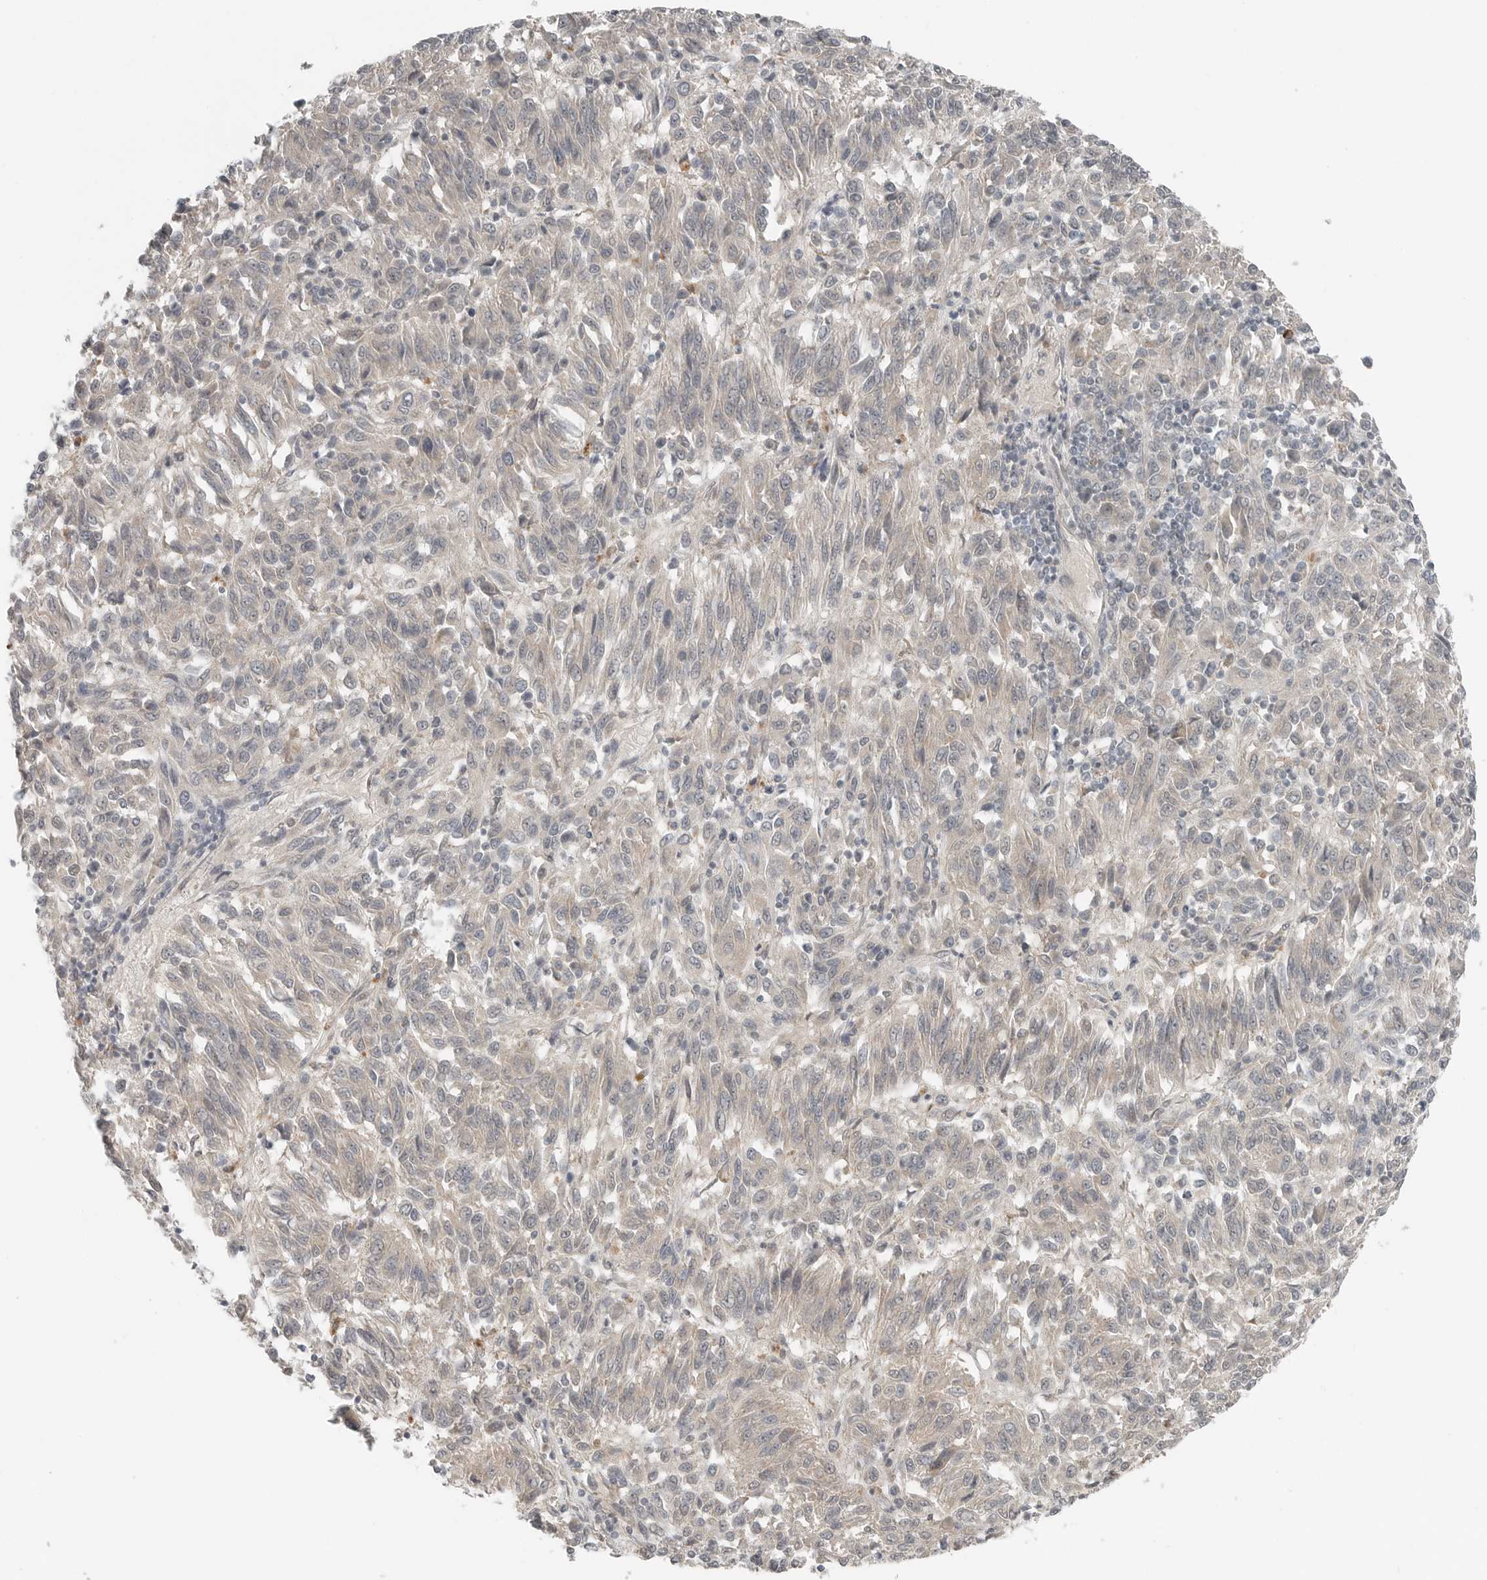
{"staining": {"intensity": "negative", "quantity": "none", "location": "none"}, "tissue": "melanoma", "cell_type": "Tumor cells", "image_type": "cancer", "snomed": [{"axis": "morphology", "description": "Malignant melanoma, Metastatic site"}, {"axis": "topography", "description": "Lung"}], "caption": "A high-resolution image shows immunohistochemistry staining of malignant melanoma (metastatic site), which displays no significant positivity in tumor cells. Nuclei are stained in blue.", "gene": "FCRLB", "patient": {"sex": "male", "age": 64}}